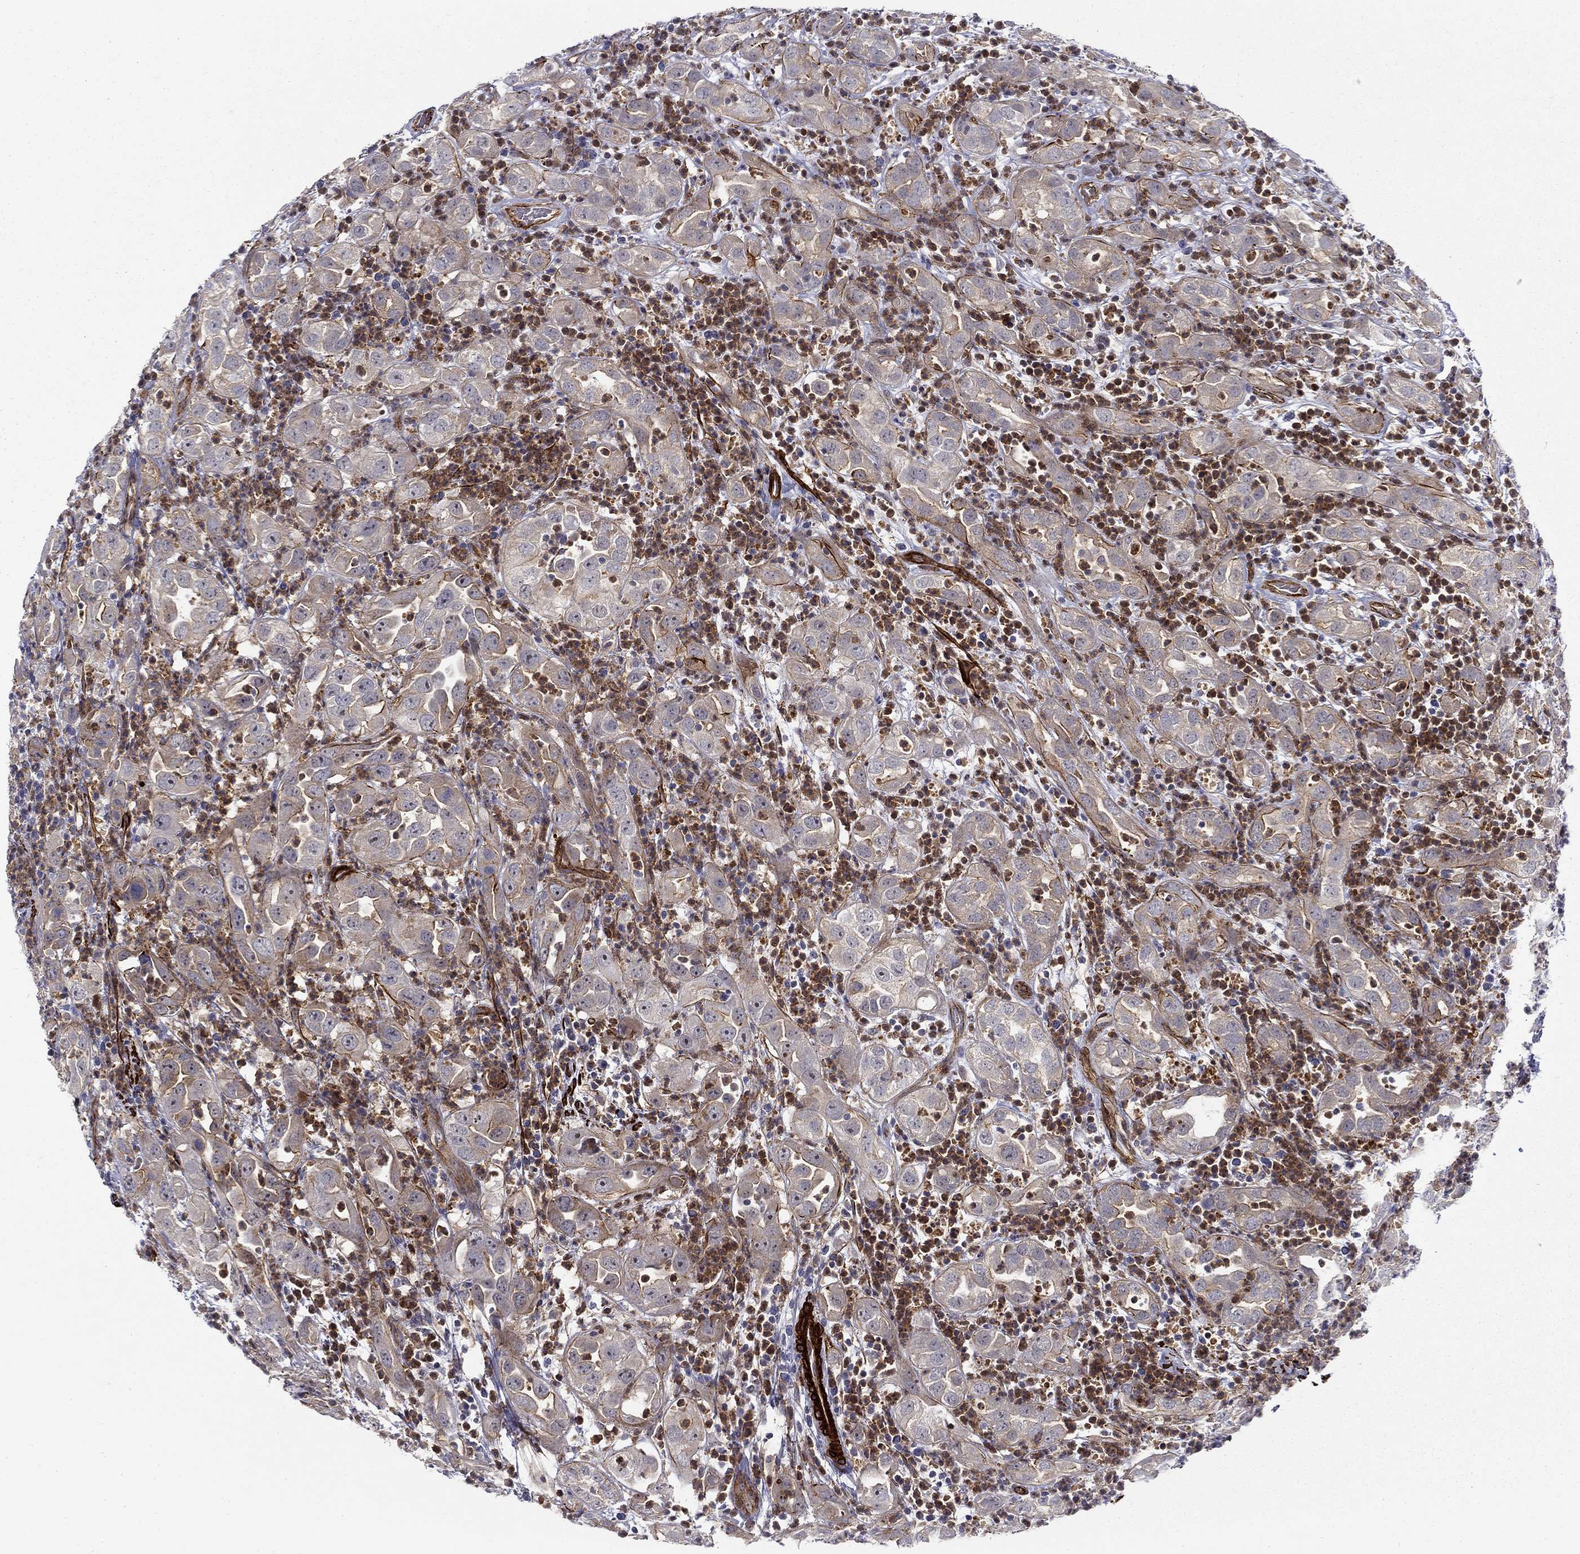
{"staining": {"intensity": "moderate", "quantity": "<25%", "location": "cytoplasmic/membranous"}, "tissue": "urothelial cancer", "cell_type": "Tumor cells", "image_type": "cancer", "snomed": [{"axis": "morphology", "description": "Urothelial carcinoma, High grade"}, {"axis": "topography", "description": "Urinary bladder"}], "caption": "Moderate cytoplasmic/membranous staining is present in about <25% of tumor cells in high-grade urothelial carcinoma.", "gene": "KRBA1", "patient": {"sex": "female", "age": 41}}